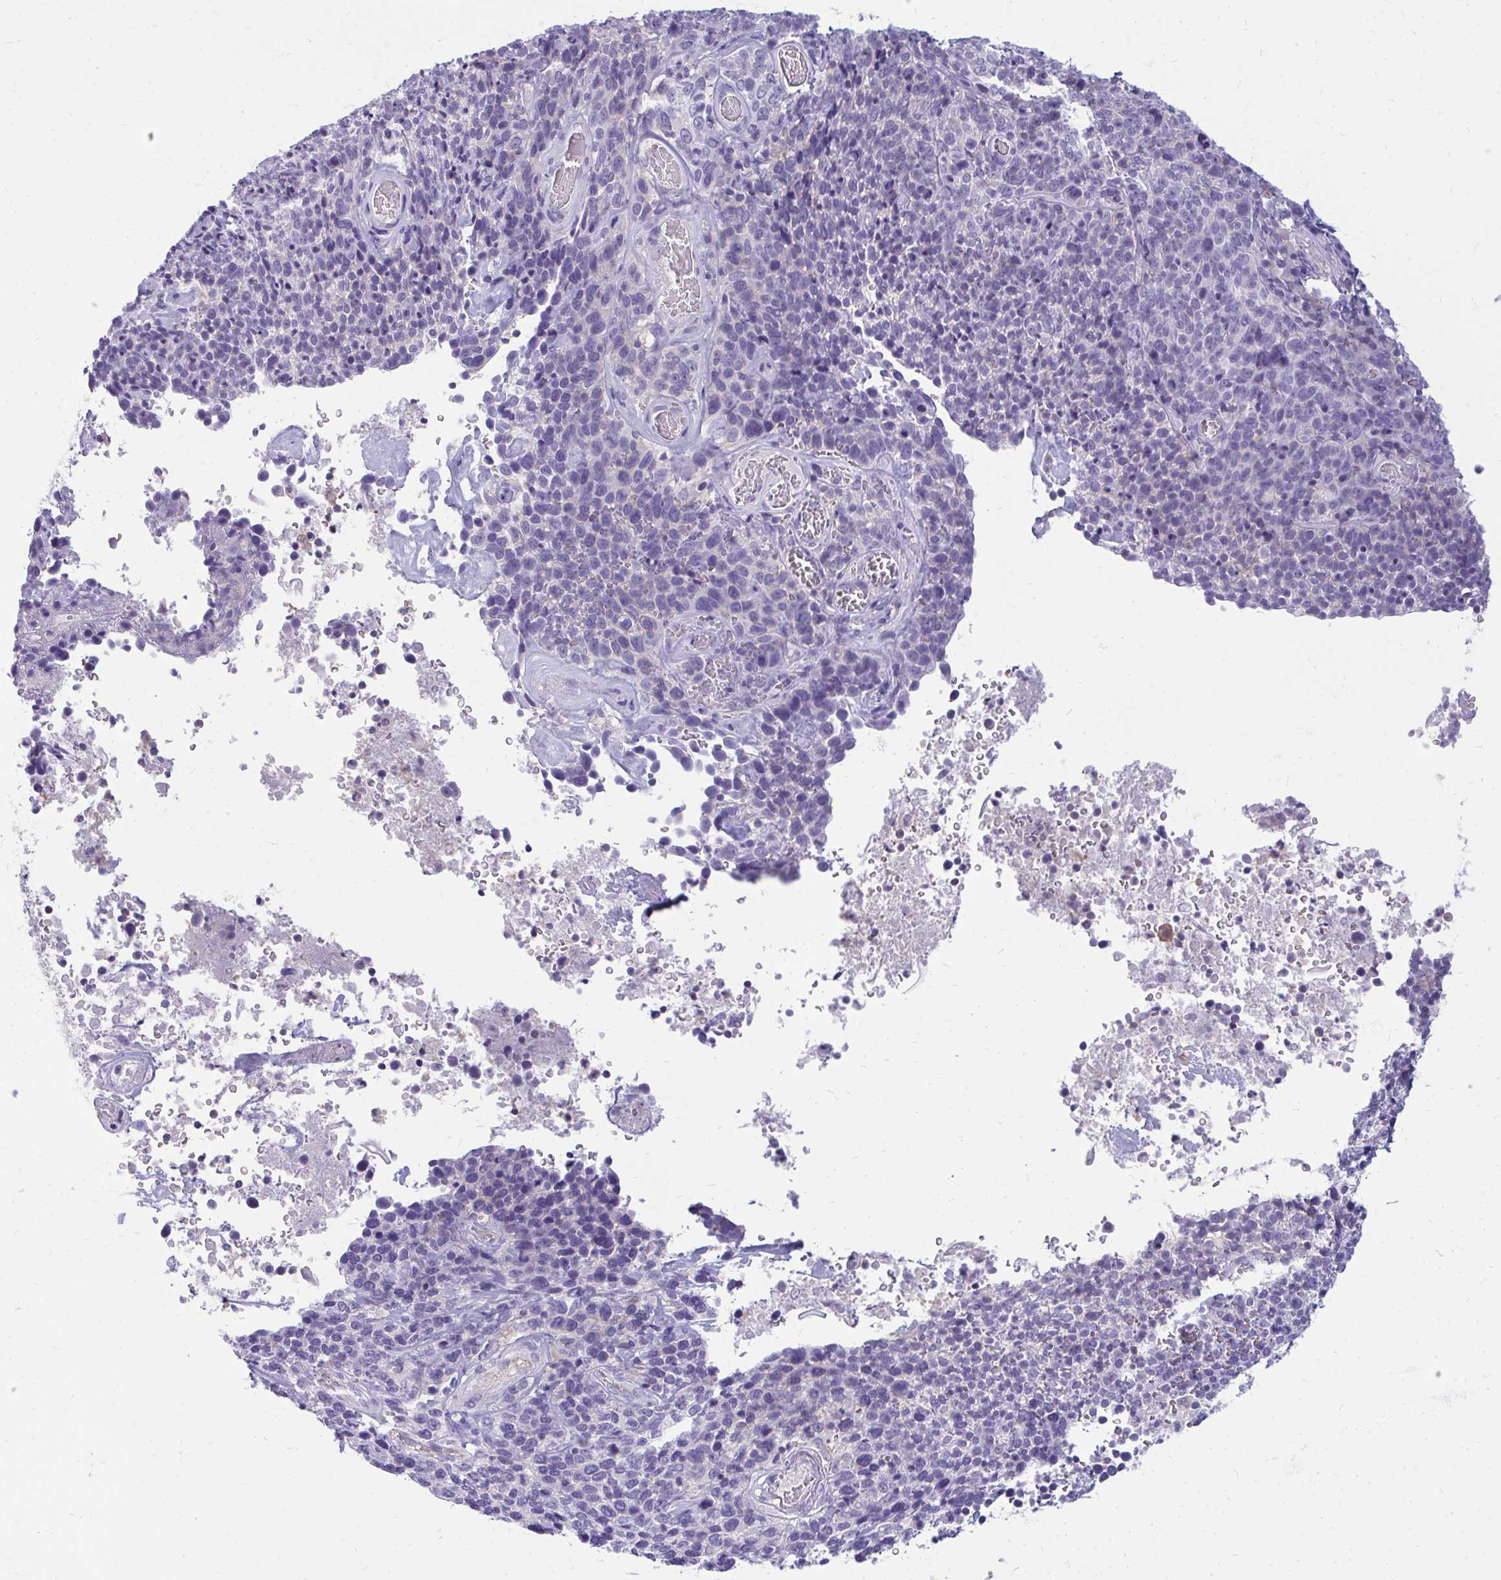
{"staining": {"intensity": "negative", "quantity": "none", "location": "none"}, "tissue": "cervical cancer", "cell_type": "Tumor cells", "image_type": "cancer", "snomed": [{"axis": "morphology", "description": "Squamous cell carcinoma, NOS"}, {"axis": "topography", "description": "Cervix"}], "caption": "Tumor cells show no significant protein expression in squamous cell carcinoma (cervical).", "gene": "FABP3", "patient": {"sex": "female", "age": 46}}